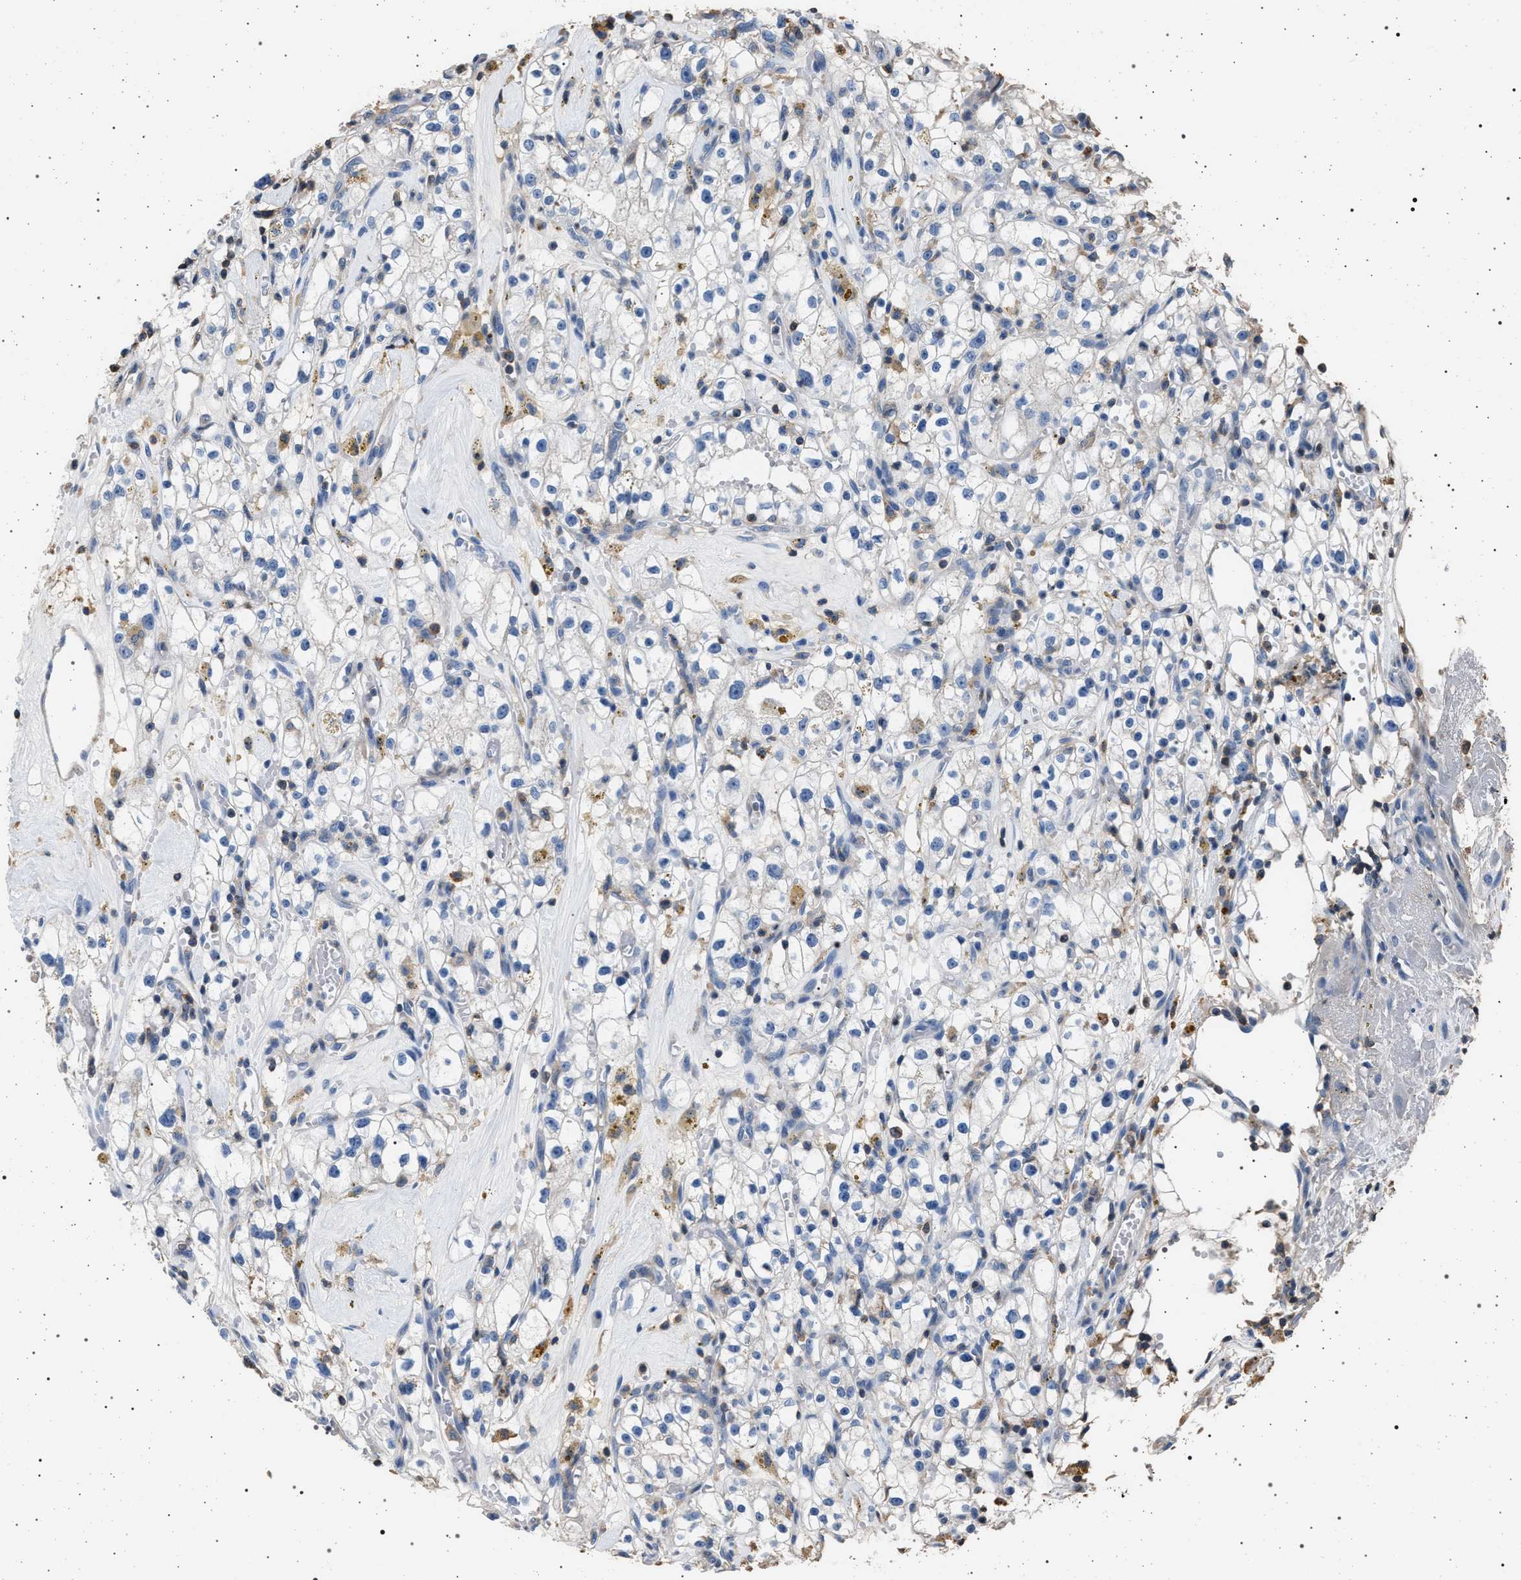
{"staining": {"intensity": "negative", "quantity": "none", "location": "none"}, "tissue": "renal cancer", "cell_type": "Tumor cells", "image_type": "cancer", "snomed": [{"axis": "morphology", "description": "Adenocarcinoma, NOS"}, {"axis": "topography", "description": "Kidney"}], "caption": "Immunohistochemistry (IHC) micrograph of neoplastic tissue: renal cancer stained with DAB (3,3'-diaminobenzidine) exhibits no significant protein positivity in tumor cells.", "gene": "SMAP2", "patient": {"sex": "male", "age": 56}}